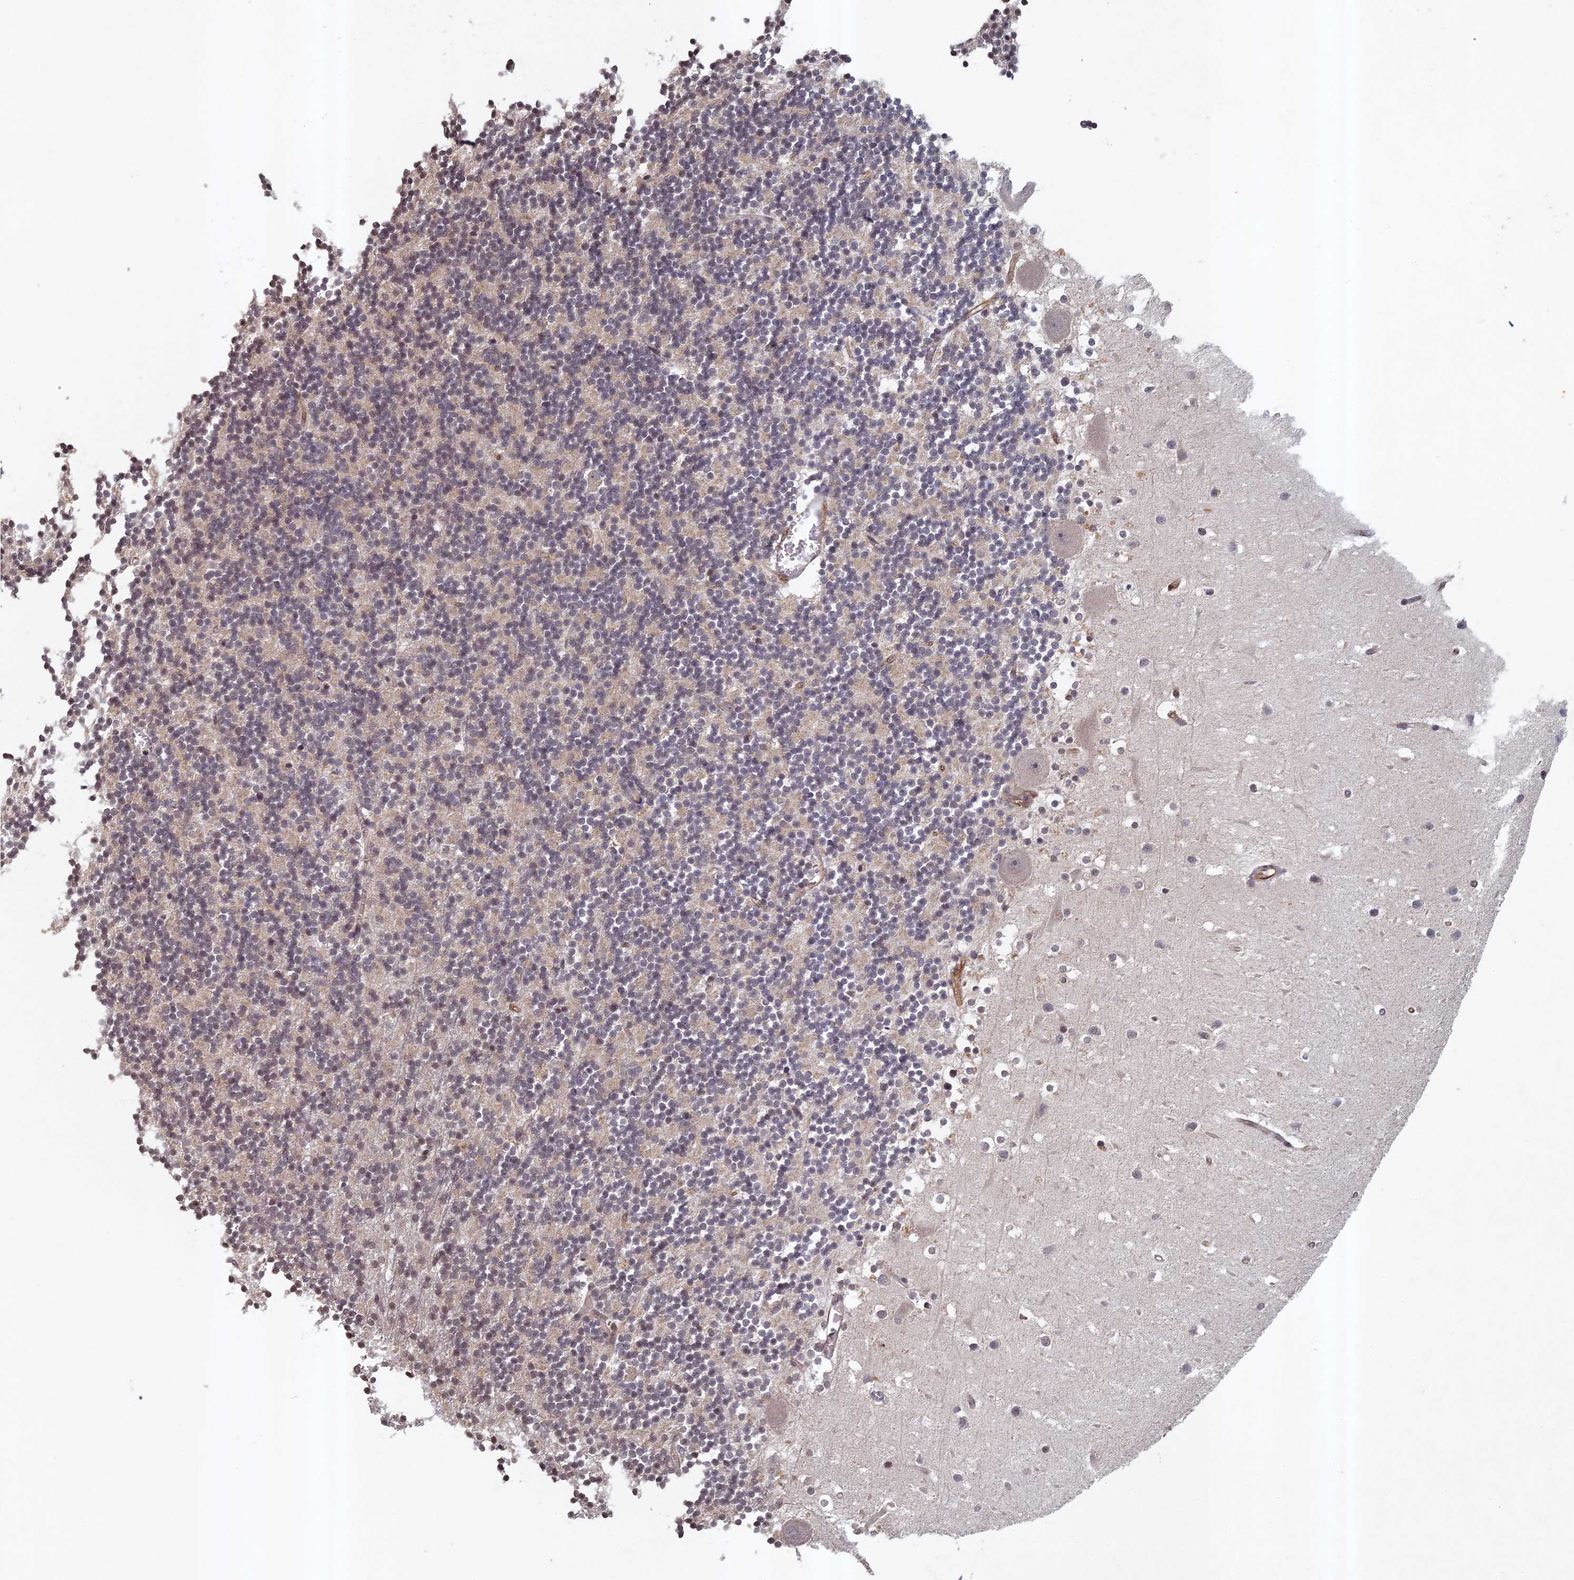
{"staining": {"intensity": "weak", "quantity": "<25%", "location": "nuclear"}, "tissue": "cerebellum", "cell_type": "Cells in granular layer", "image_type": "normal", "snomed": [{"axis": "morphology", "description": "Normal tissue, NOS"}, {"axis": "topography", "description": "Cerebellum"}], "caption": "Immunohistochemistry (IHC) photomicrograph of normal cerebellum stained for a protein (brown), which exhibits no expression in cells in granular layer. The staining was performed using DAB (3,3'-diaminobenzidine) to visualize the protein expression in brown, while the nuclei were stained in blue with hematoxylin (Magnification: 20x).", "gene": "ABCB10", "patient": {"sex": "male", "age": 54}}